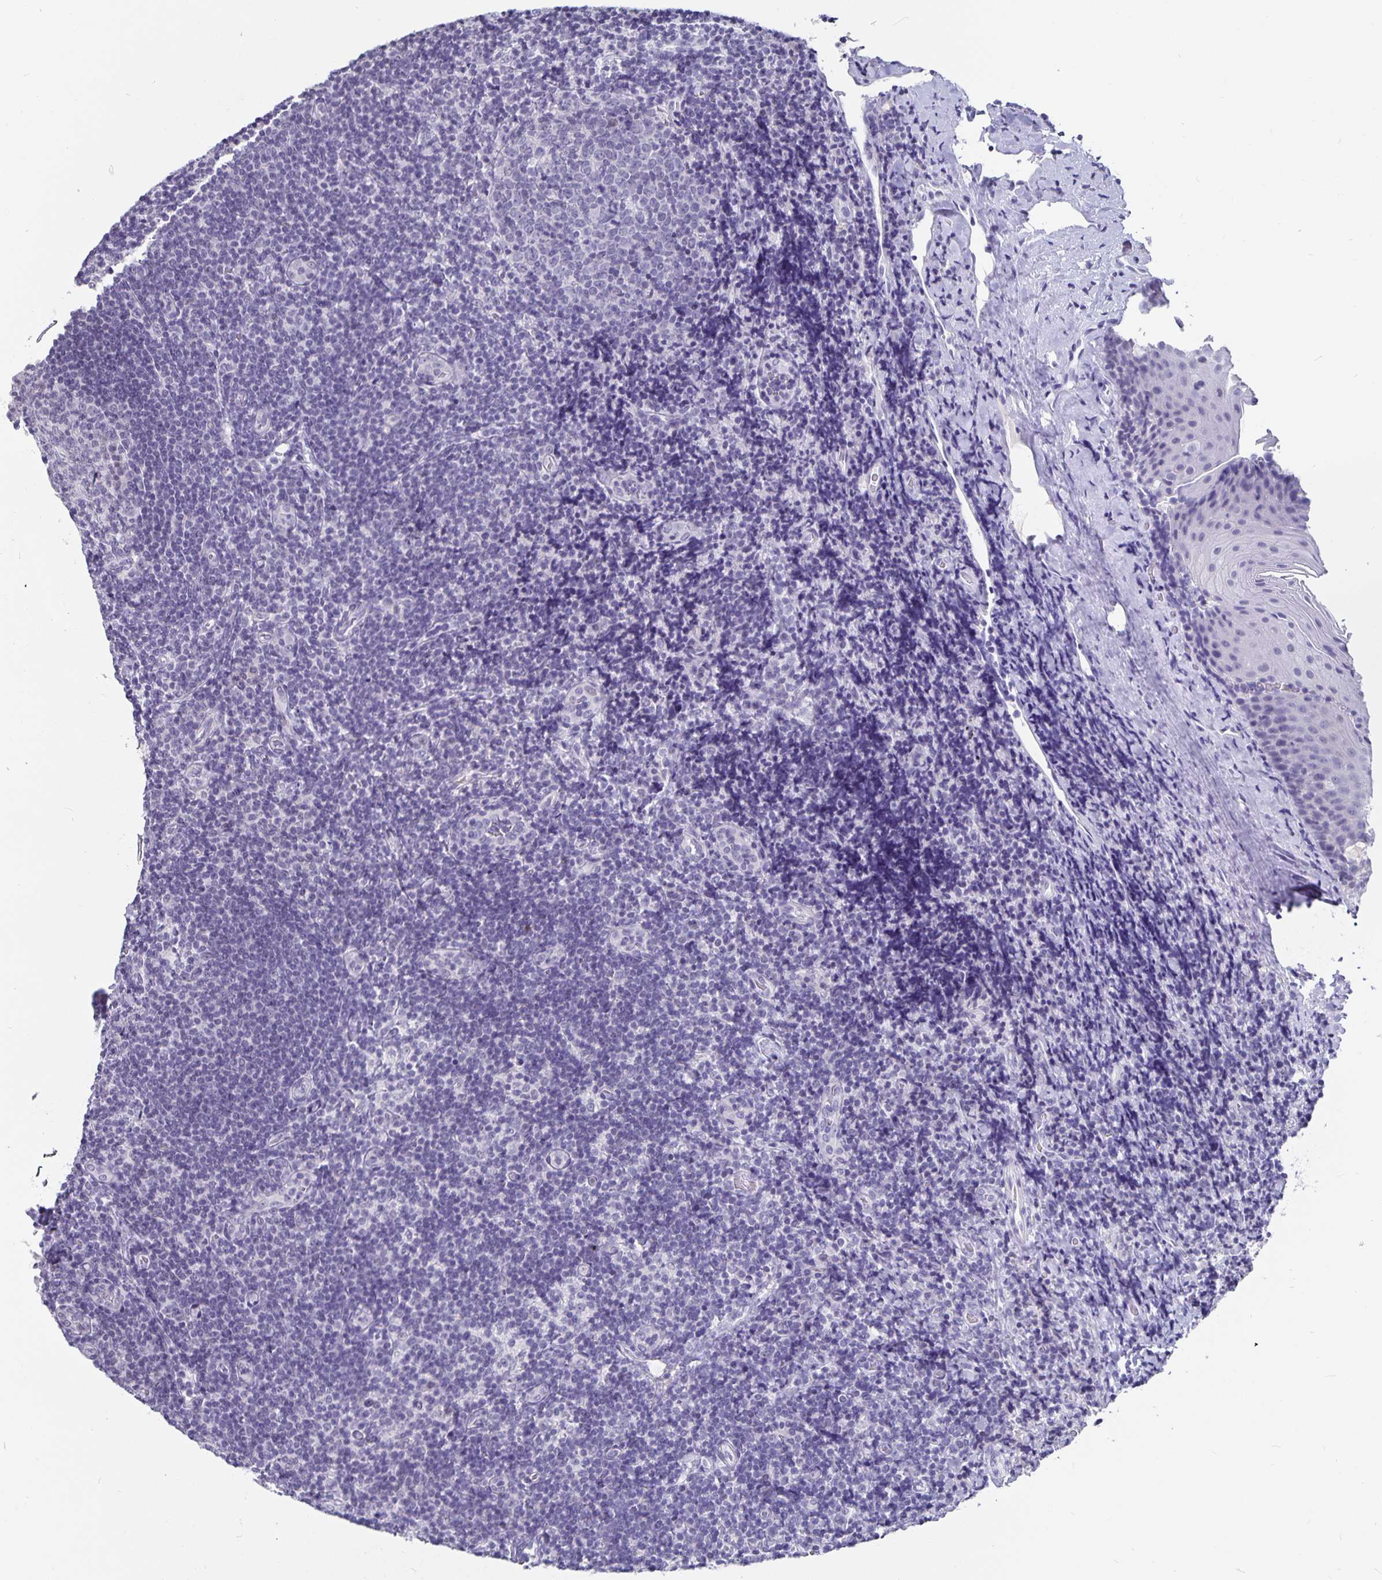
{"staining": {"intensity": "negative", "quantity": "none", "location": "none"}, "tissue": "tonsil", "cell_type": "Germinal center cells", "image_type": "normal", "snomed": [{"axis": "morphology", "description": "Normal tissue, NOS"}, {"axis": "topography", "description": "Tonsil"}], "caption": "This is an immunohistochemistry histopathology image of unremarkable tonsil. There is no positivity in germinal center cells.", "gene": "OLIG2", "patient": {"sex": "male", "age": 17}}